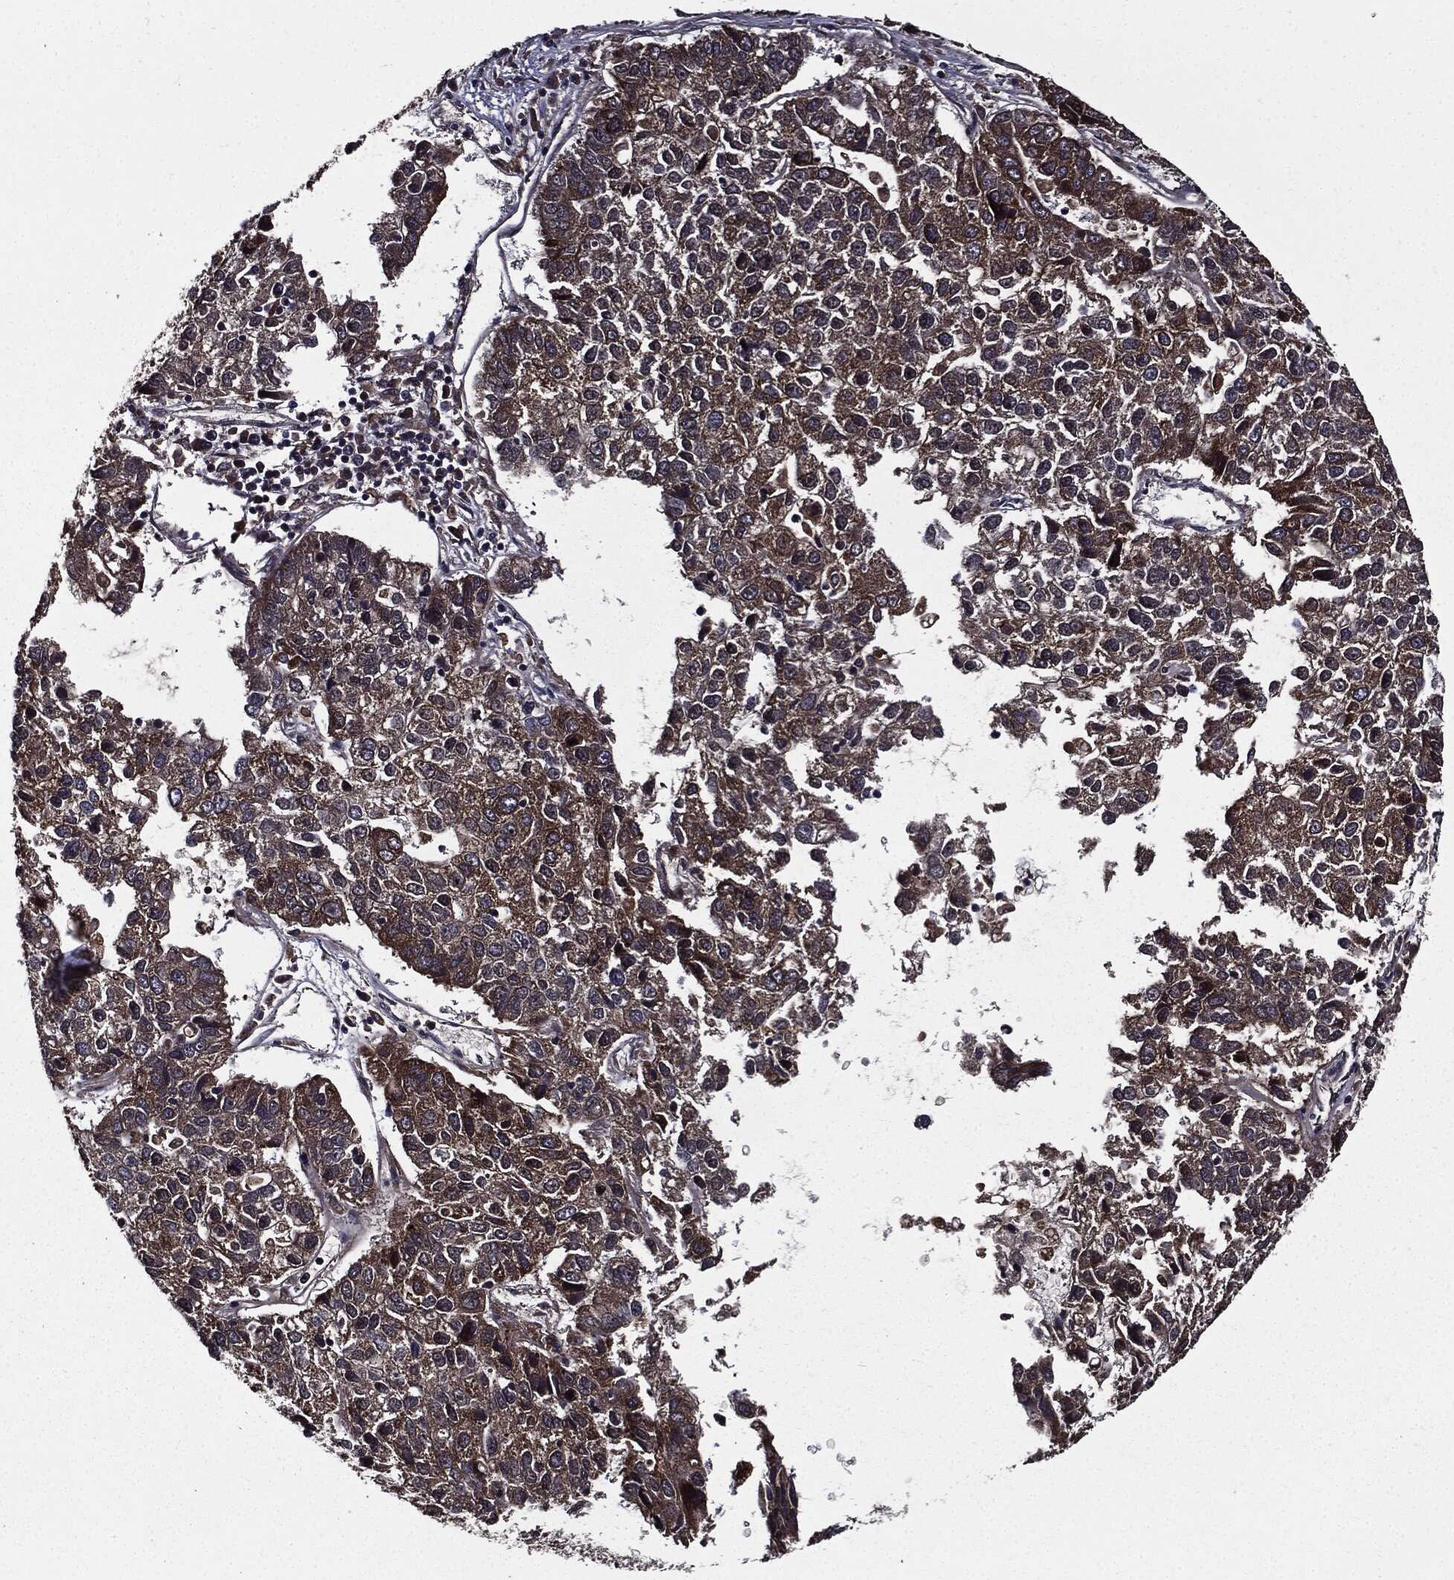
{"staining": {"intensity": "moderate", "quantity": ">75%", "location": "cytoplasmic/membranous"}, "tissue": "pancreatic cancer", "cell_type": "Tumor cells", "image_type": "cancer", "snomed": [{"axis": "morphology", "description": "Adenocarcinoma, NOS"}, {"axis": "topography", "description": "Pancreas"}], "caption": "Protein analysis of pancreatic cancer tissue displays moderate cytoplasmic/membranous positivity in approximately >75% of tumor cells.", "gene": "HTT", "patient": {"sex": "female", "age": 61}}